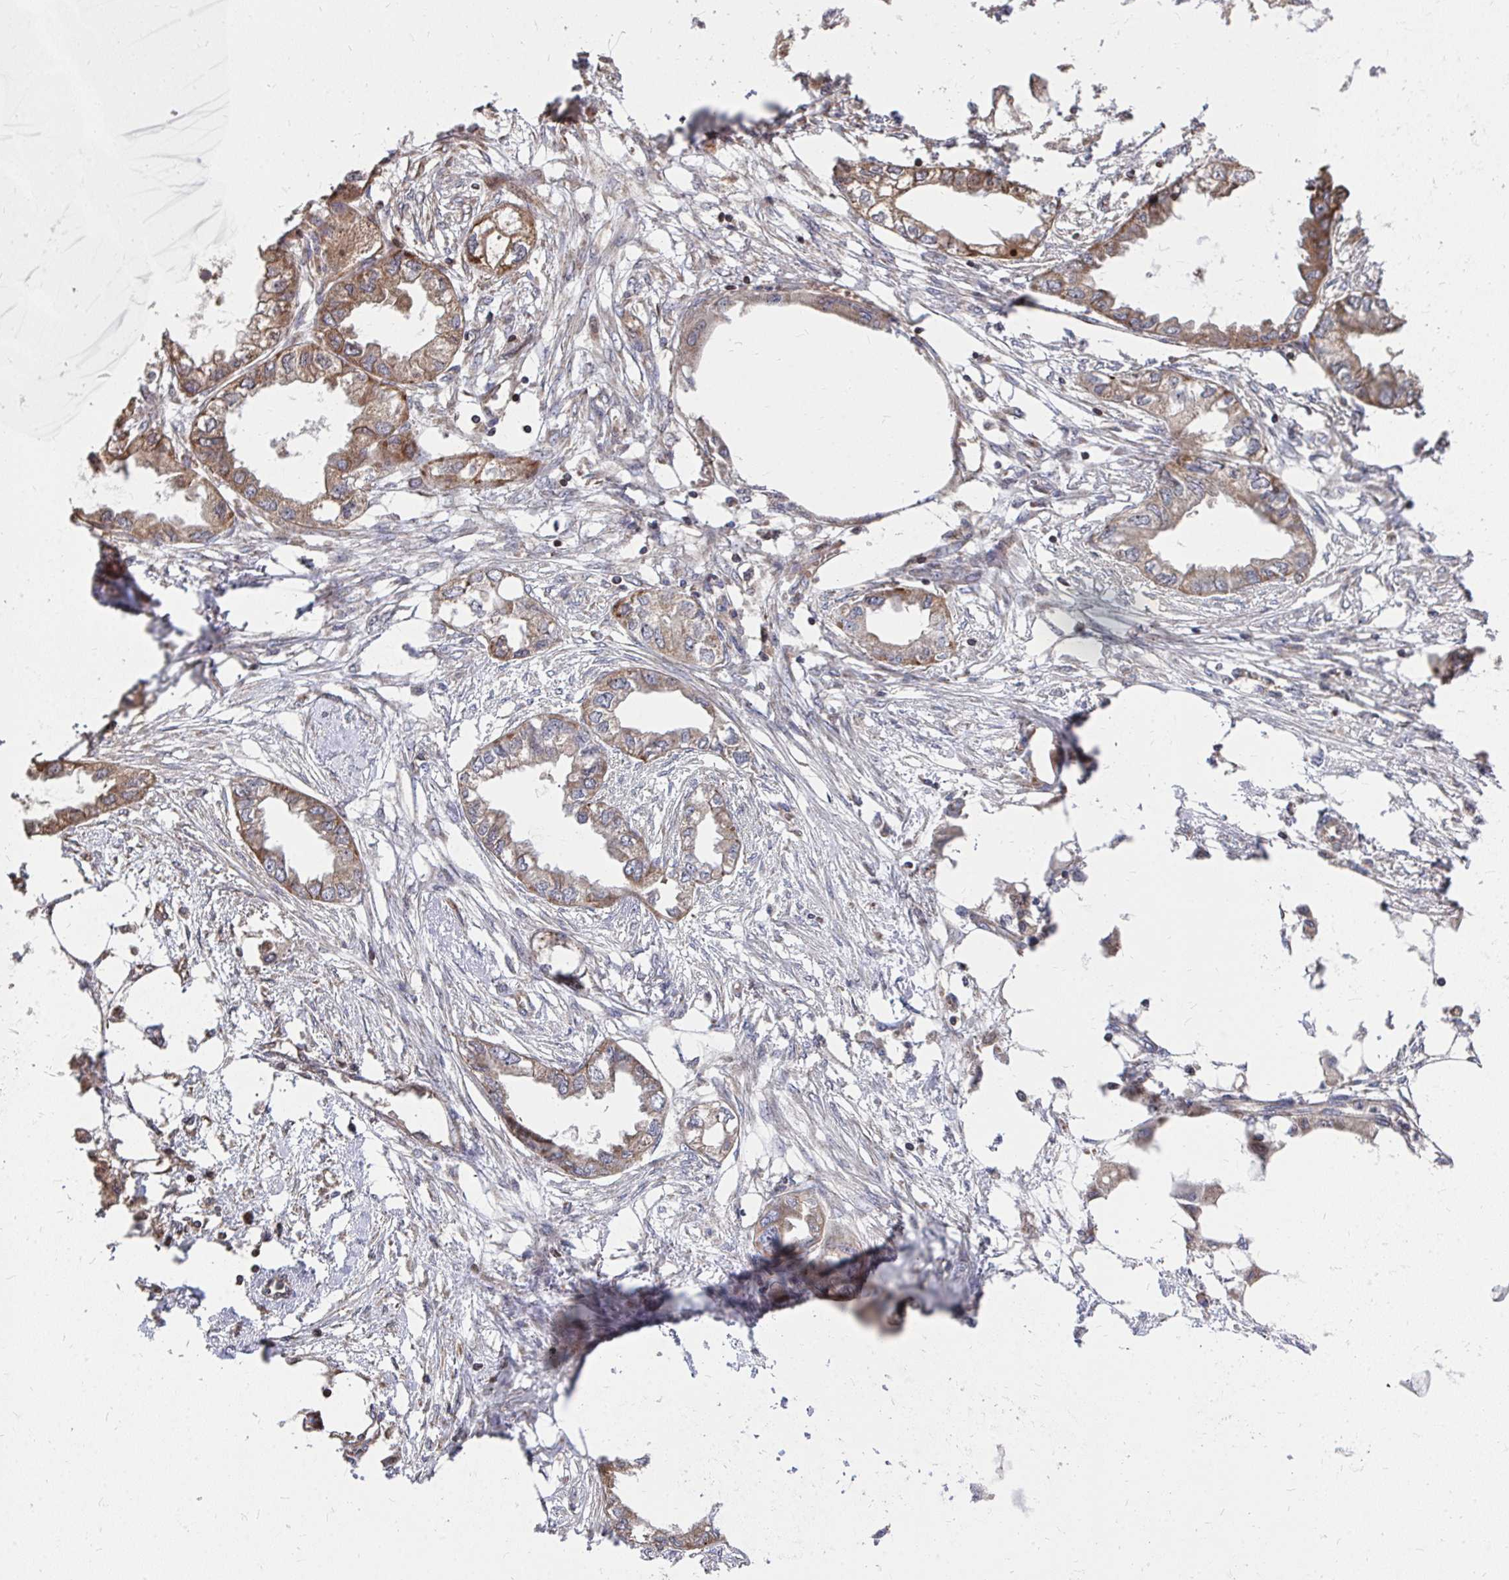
{"staining": {"intensity": "moderate", "quantity": ">75%", "location": "cytoplasmic/membranous"}, "tissue": "endometrial cancer", "cell_type": "Tumor cells", "image_type": "cancer", "snomed": [{"axis": "morphology", "description": "Adenocarcinoma, NOS"}, {"axis": "morphology", "description": "Adenocarcinoma, metastatic, NOS"}, {"axis": "topography", "description": "Adipose tissue"}, {"axis": "topography", "description": "Endometrium"}], "caption": "Immunohistochemical staining of metastatic adenocarcinoma (endometrial) reveals medium levels of moderate cytoplasmic/membranous protein positivity in approximately >75% of tumor cells.", "gene": "FAM89A", "patient": {"sex": "female", "age": 67}}